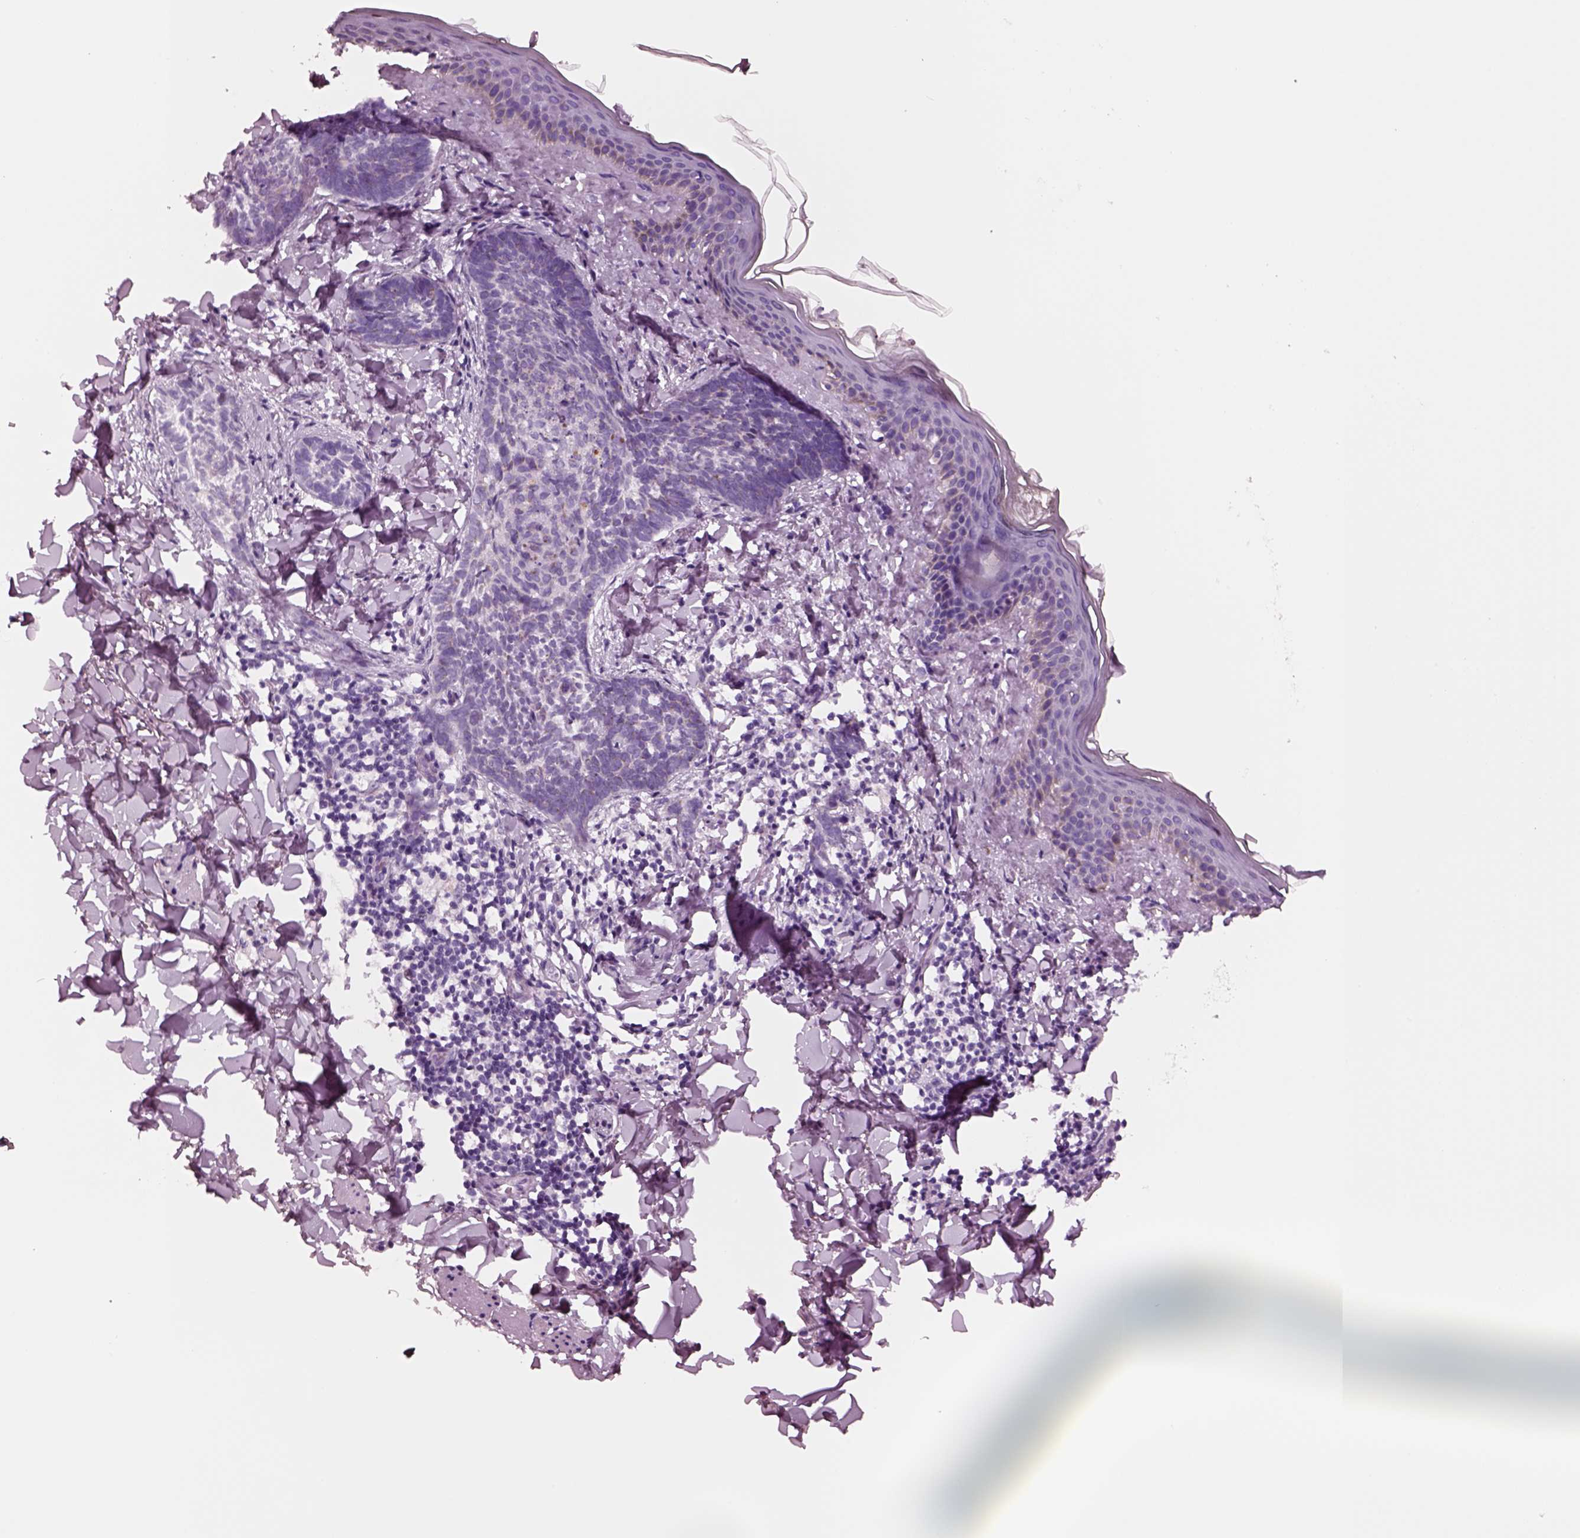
{"staining": {"intensity": "negative", "quantity": "none", "location": "none"}, "tissue": "skin cancer", "cell_type": "Tumor cells", "image_type": "cancer", "snomed": [{"axis": "morphology", "description": "Normal tissue, NOS"}, {"axis": "morphology", "description": "Basal cell carcinoma"}, {"axis": "topography", "description": "Skin"}], "caption": "DAB (3,3'-diaminobenzidine) immunohistochemical staining of skin cancer (basal cell carcinoma) displays no significant staining in tumor cells.", "gene": "NMRK2", "patient": {"sex": "male", "age": 46}}